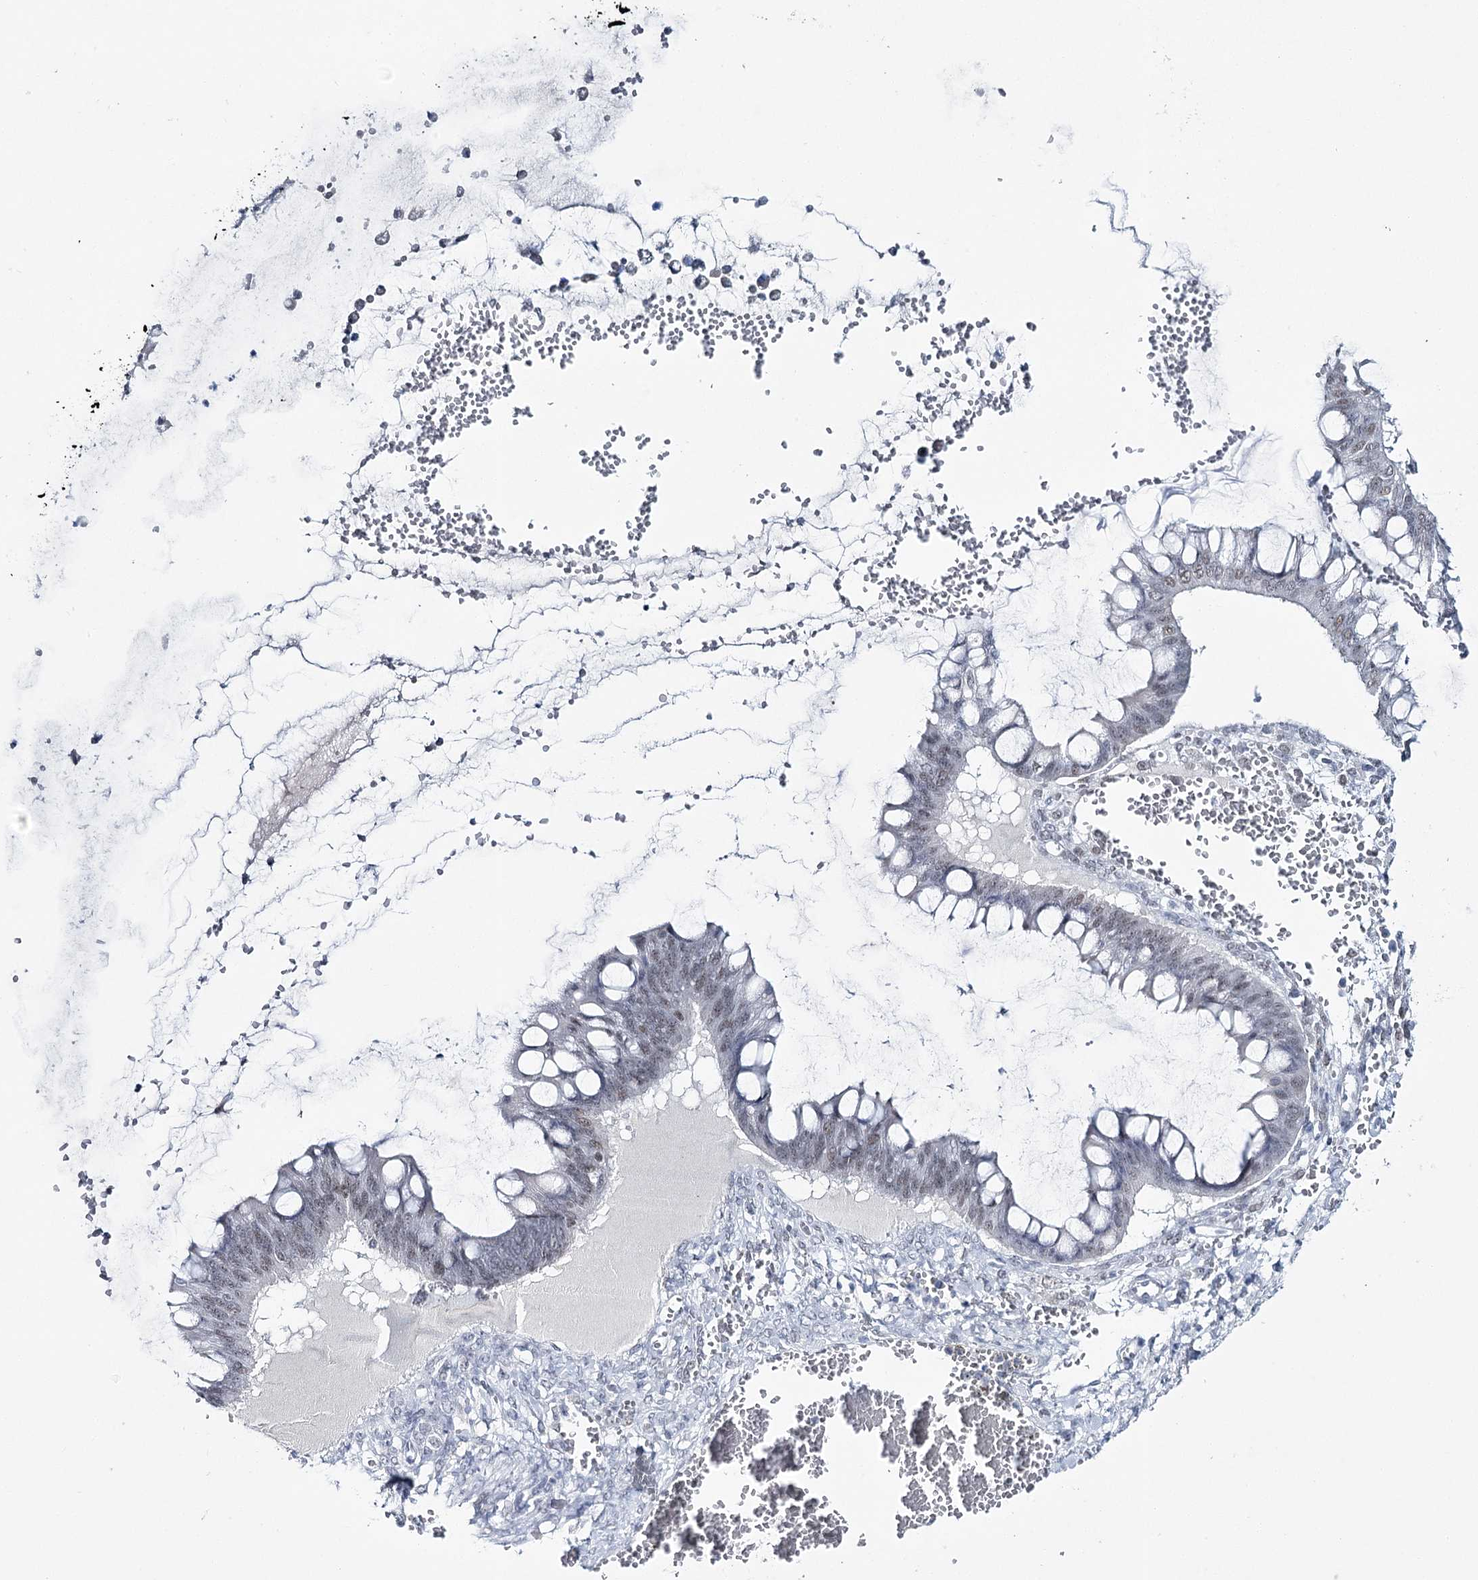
{"staining": {"intensity": "weak", "quantity": ">75%", "location": "nuclear"}, "tissue": "ovarian cancer", "cell_type": "Tumor cells", "image_type": "cancer", "snomed": [{"axis": "morphology", "description": "Cystadenocarcinoma, mucinous, NOS"}, {"axis": "topography", "description": "Ovary"}], "caption": "Immunohistochemistry (IHC) photomicrograph of neoplastic tissue: ovarian mucinous cystadenocarcinoma stained using immunohistochemistry shows low levels of weak protein expression localized specifically in the nuclear of tumor cells, appearing as a nuclear brown color.", "gene": "ZC3H8", "patient": {"sex": "female", "age": 73}}